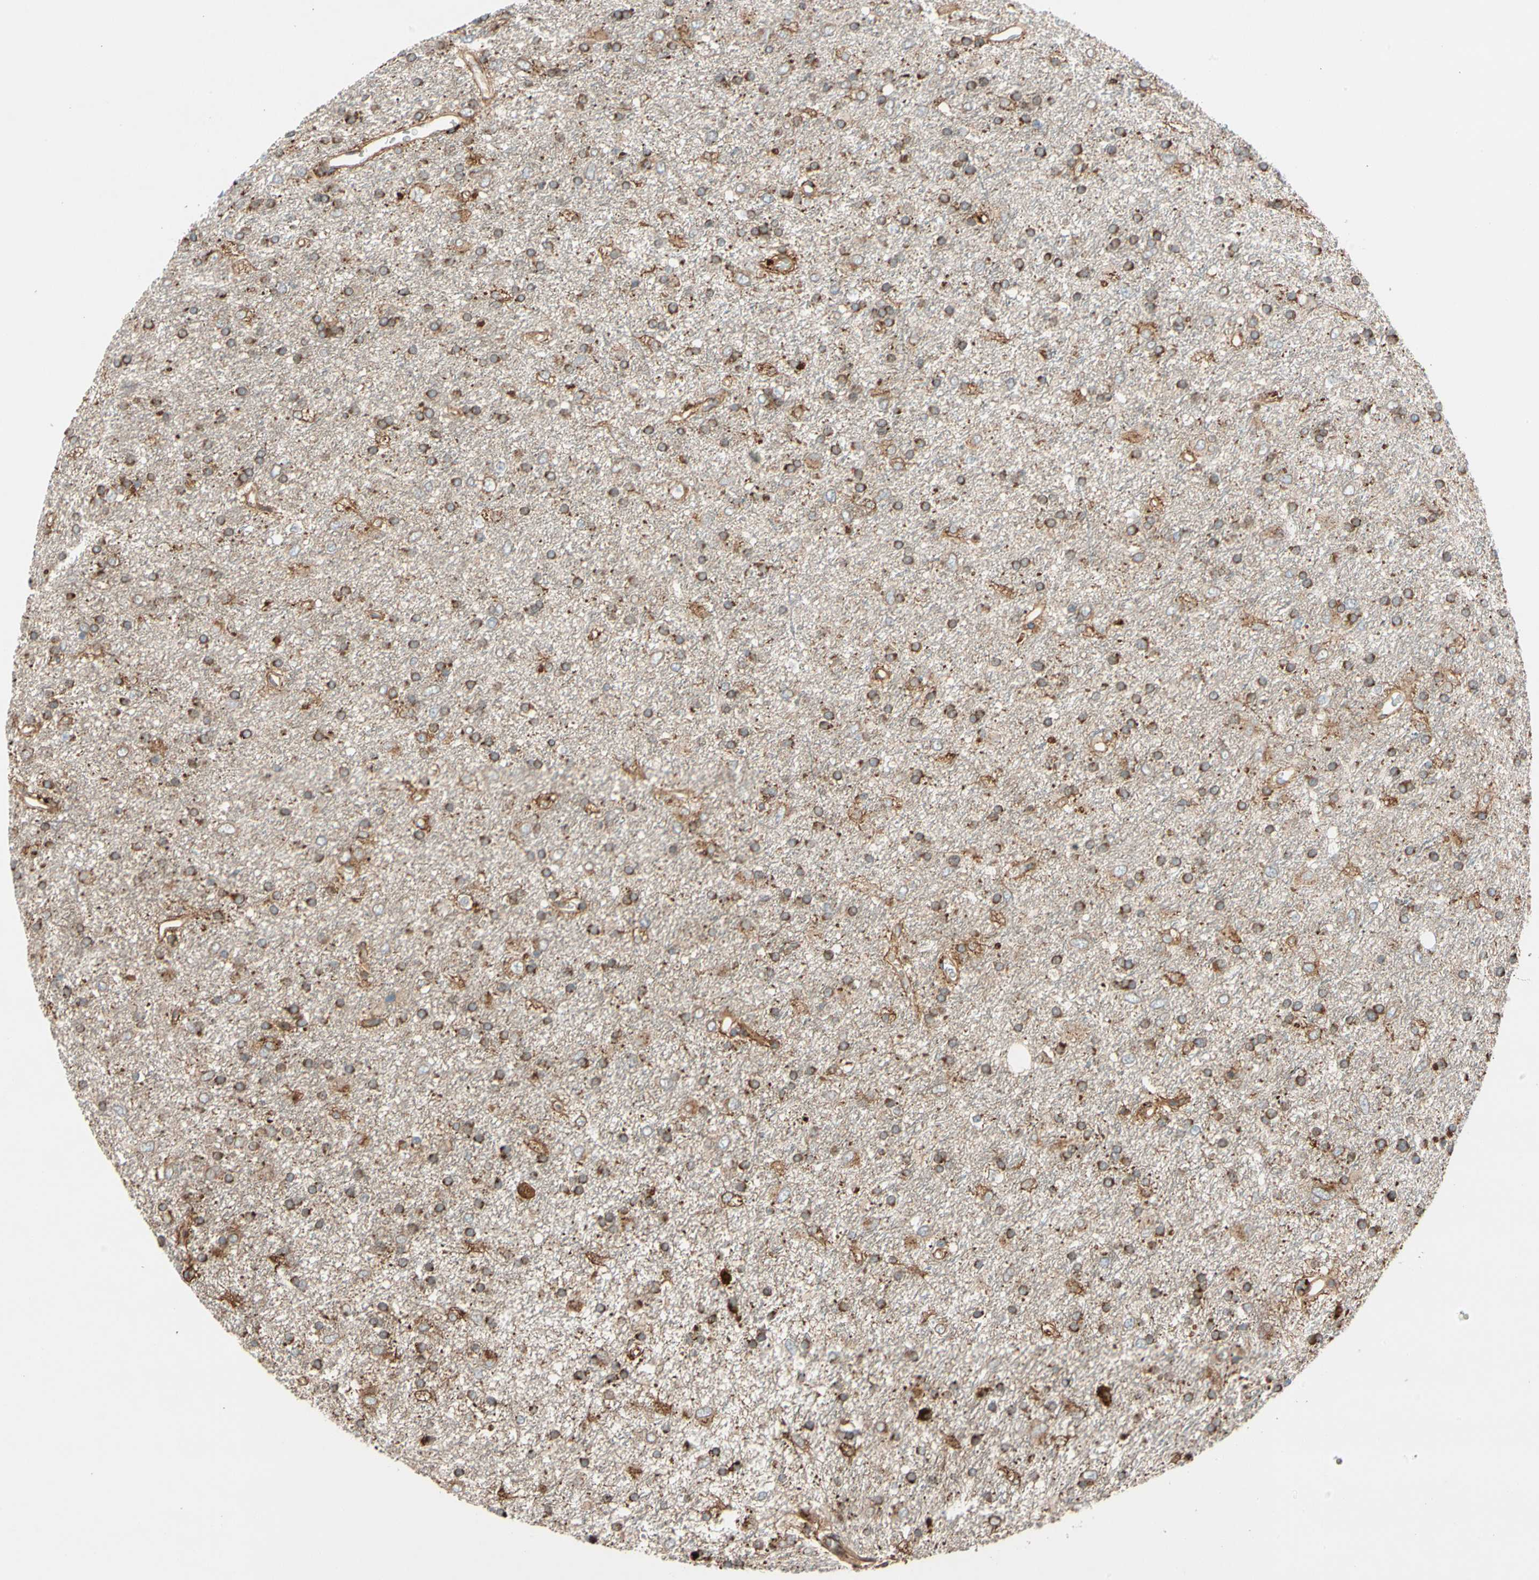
{"staining": {"intensity": "moderate", "quantity": ">75%", "location": "cytoplasmic/membranous"}, "tissue": "glioma", "cell_type": "Tumor cells", "image_type": "cancer", "snomed": [{"axis": "morphology", "description": "Glioma, malignant, Low grade"}, {"axis": "topography", "description": "Brain"}], "caption": "Moderate cytoplasmic/membranous expression is present in approximately >75% of tumor cells in glioma.", "gene": "PHYH", "patient": {"sex": "male", "age": 77}}